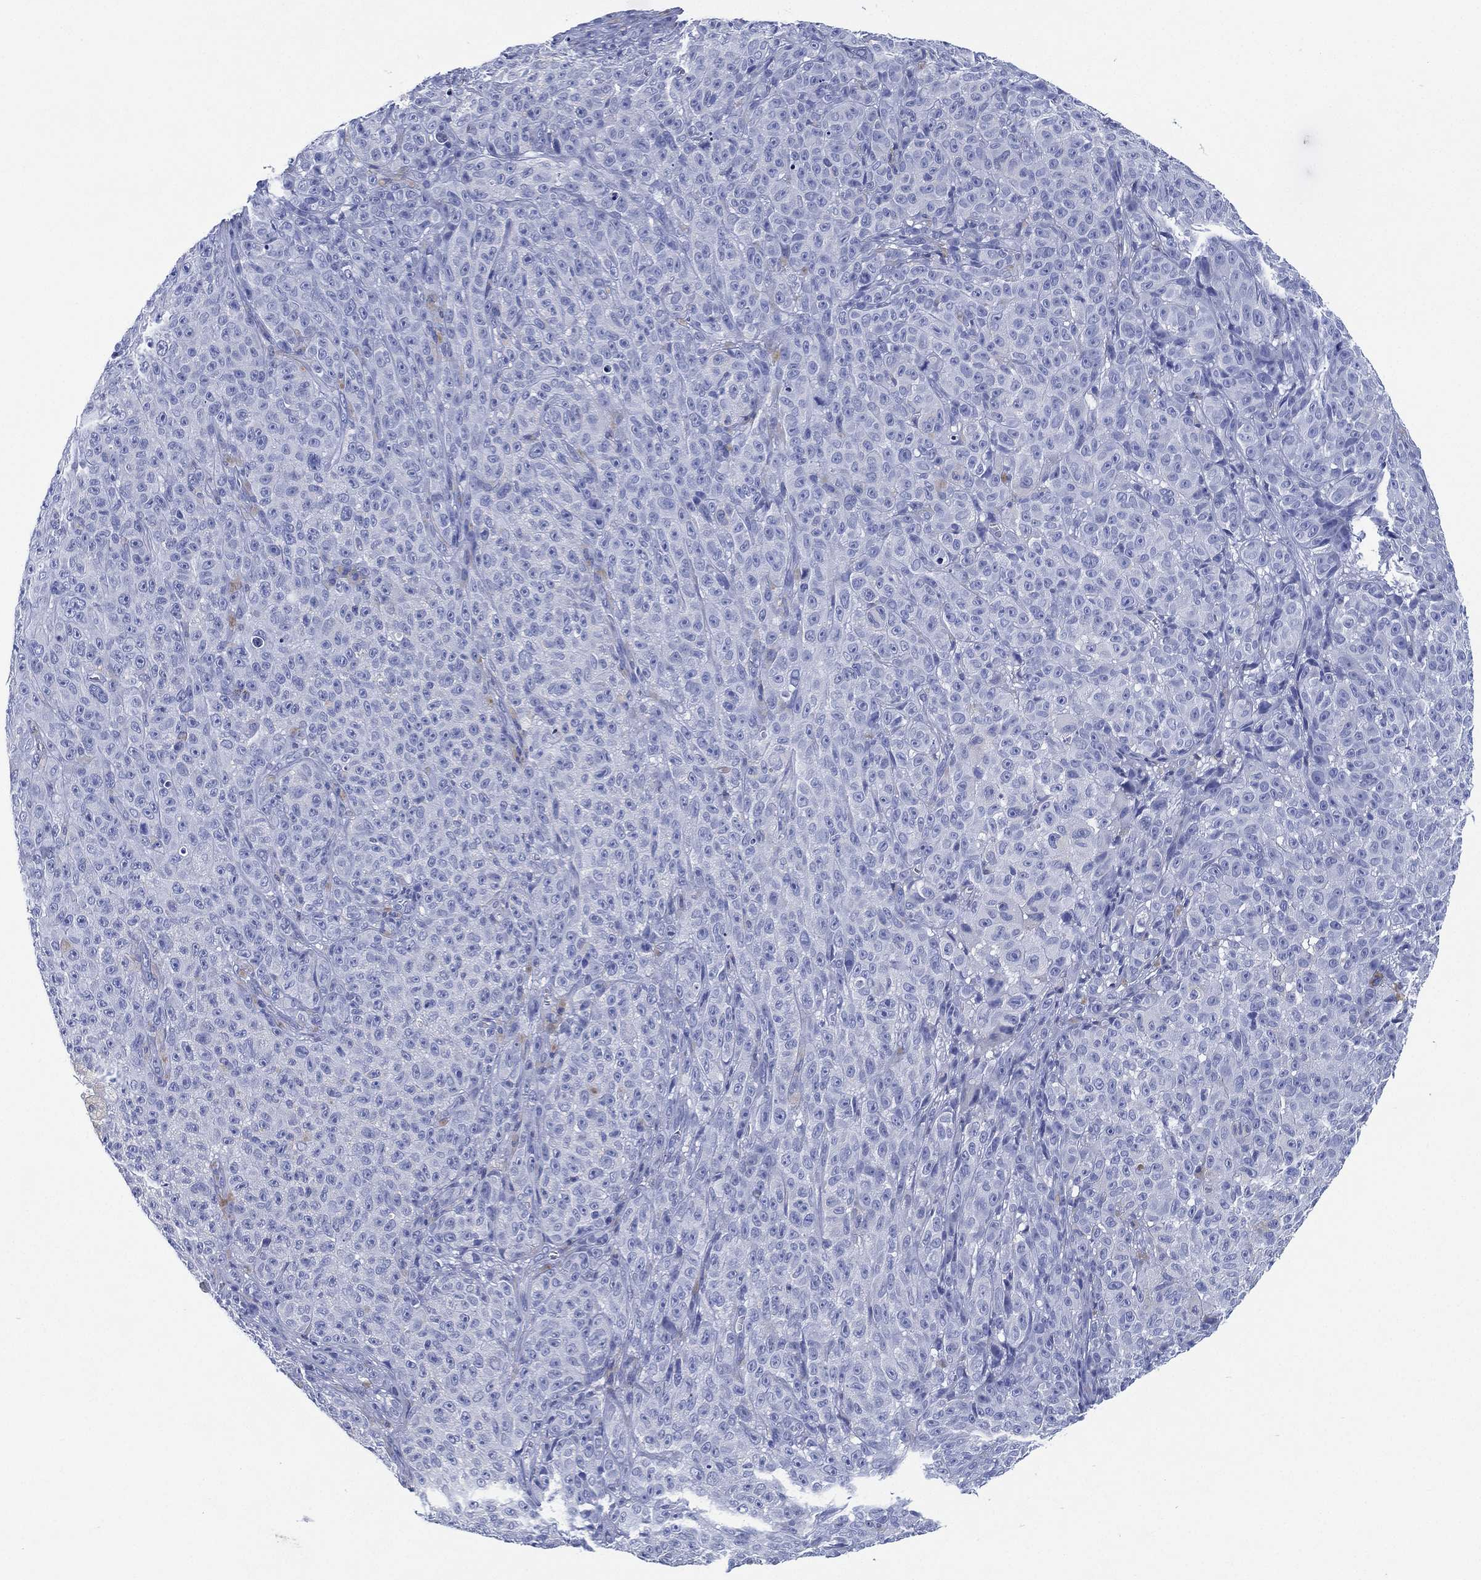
{"staining": {"intensity": "negative", "quantity": "none", "location": "none"}, "tissue": "melanoma", "cell_type": "Tumor cells", "image_type": "cancer", "snomed": [{"axis": "morphology", "description": "Malignant melanoma, NOS"}, {"axis": "topography", "description": "Skin"}], "caption": "The histopathology image shows no significant expression in tumor cells of malignant melanoma.", "gene": "SLC9C2", "patient": {"sex": "female", "age": 82}}